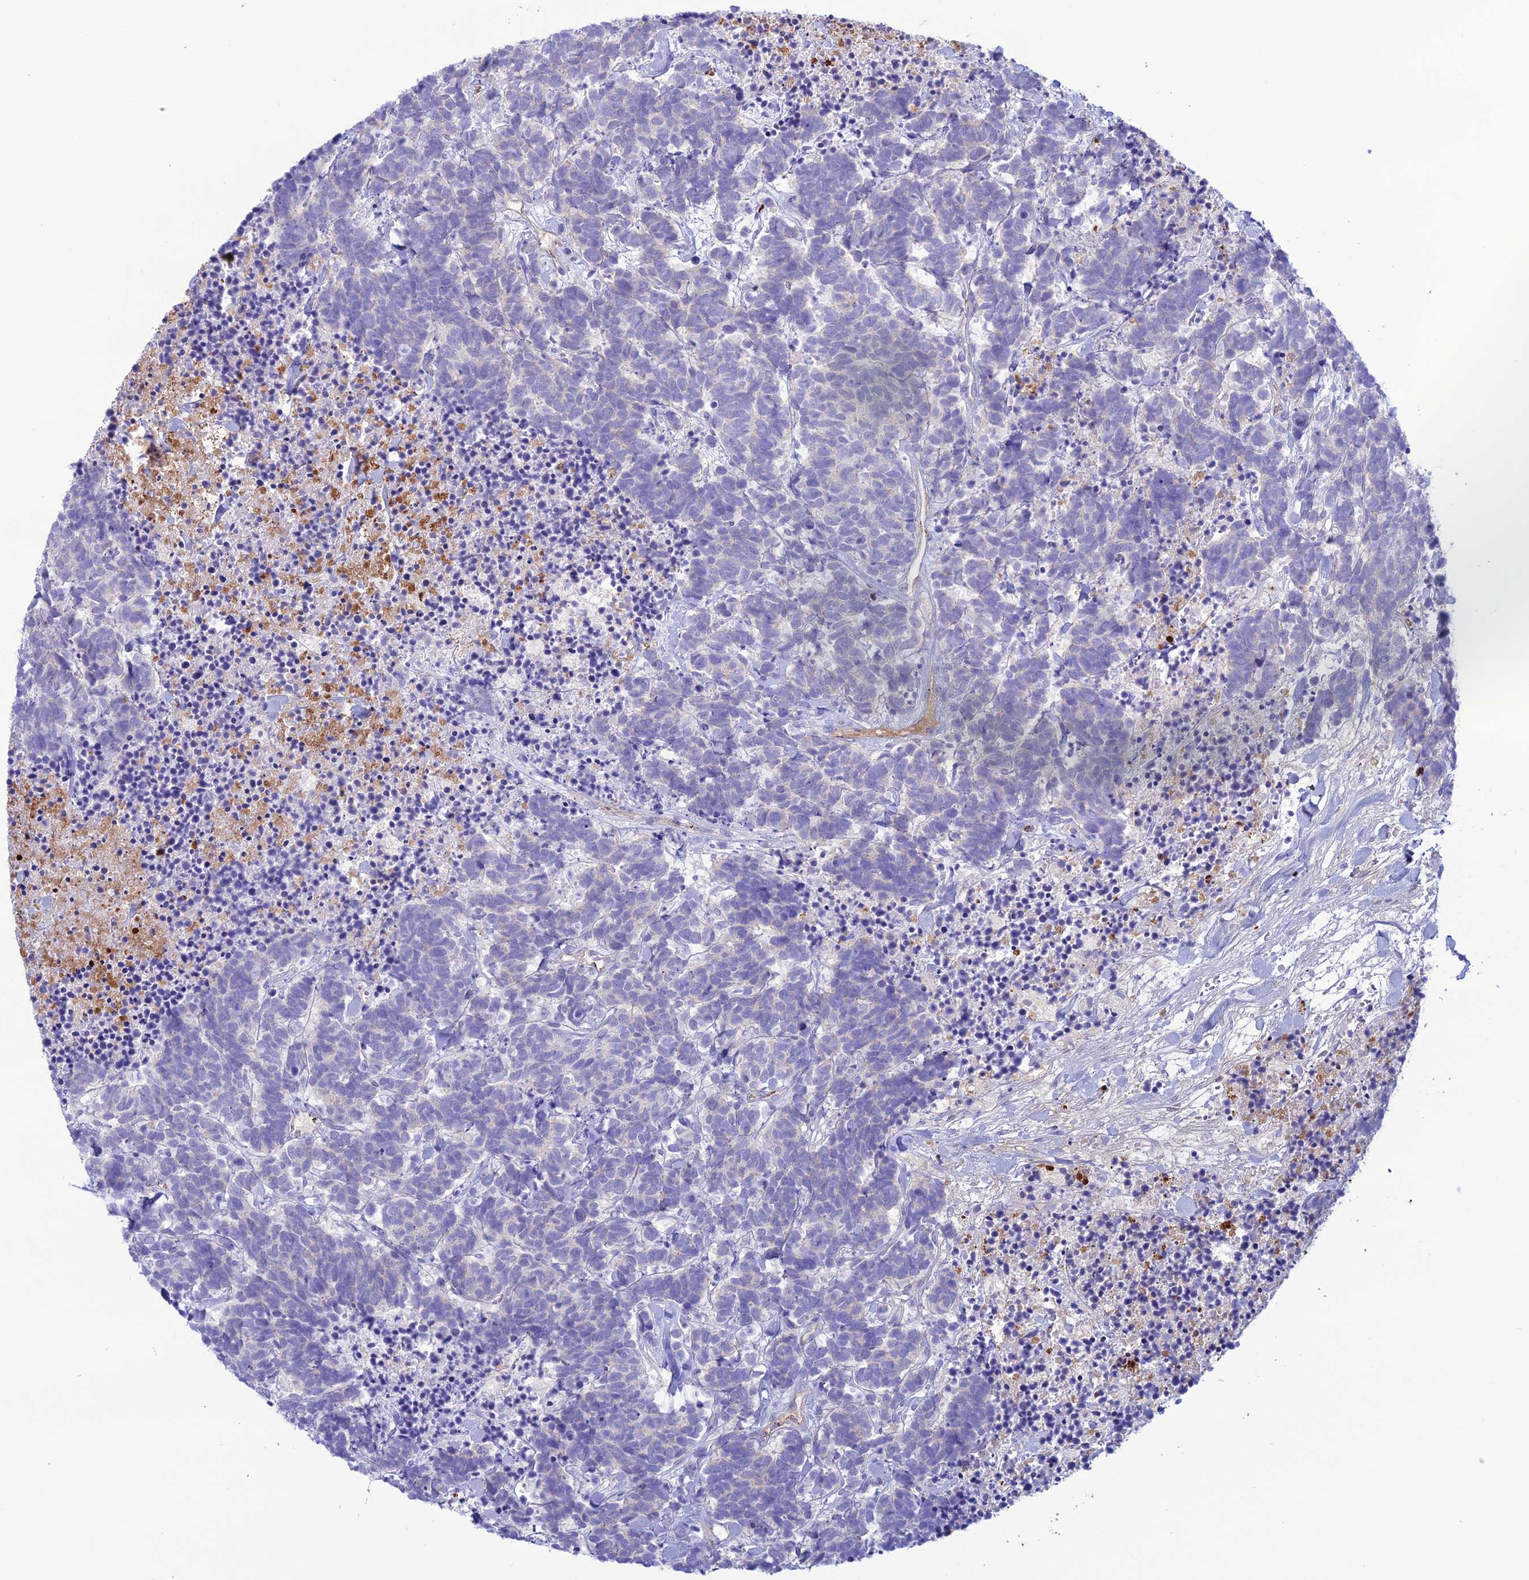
{"staining": {"intensity": "negative", "quantity": "none", "location": "none"}, "tissue": "carcinoid", "cell_type": "Tumor cells", "image_type": "cancer", "snomed": [{"axis": "morphology", "description": "Carcinoma, NOS"}, {"axis": "morphology", "description": "Carcinoid, malignant, NOS"}, {"axis": "topography", "description": "Prostate"}], "caption": "The histopathology image displays no significant expression in tumor cells of malignant carcinoid. (DAB immunohistochemistry (IHC) with hematoxylin counter stain).", "gene": "CDC42EP5", "patient": {"sex": "male", "age": 57}}